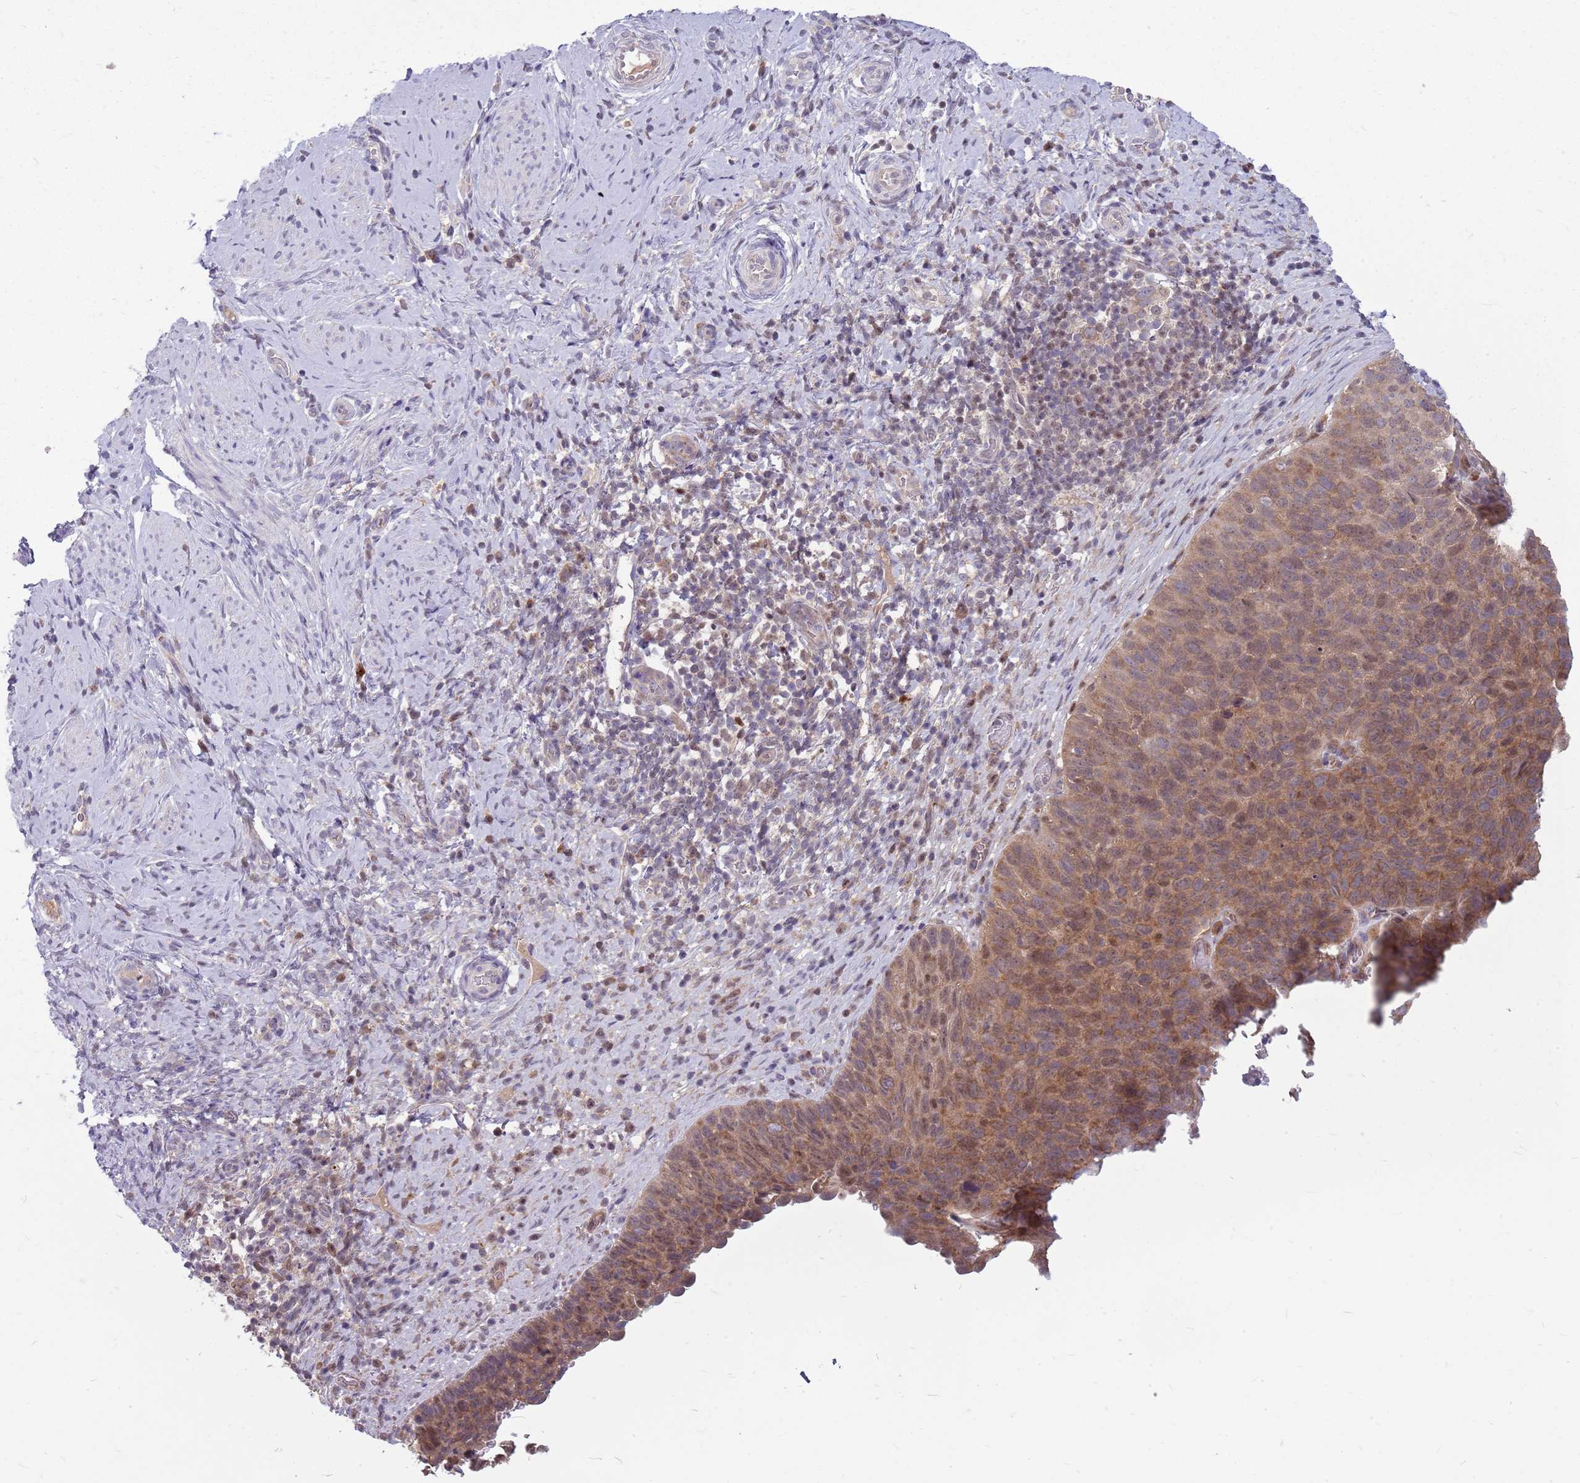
{"staining": {"intensity": "strong", "quantity": "25%-75%", "location": "cytoplasmic/membranous,nuclear"}, "tissue": "cervical cancer", "cell_type": "Tumor cells", "image_type": "cancer", "snomed": [{"axis": "morphology", "description": "Squamous cell carcinoma, NOS"}, {"axis": "topography", "description": "Cervix"}], "caption": "A histopathology image of cervical squamous cell carcinoma stained for a protein exhibits strong cytoplasmic/membranous and nuclear brown staining in tumor cells.", "gene": "PPP1R27", "patient": {"sex": "female", "age": 80}}